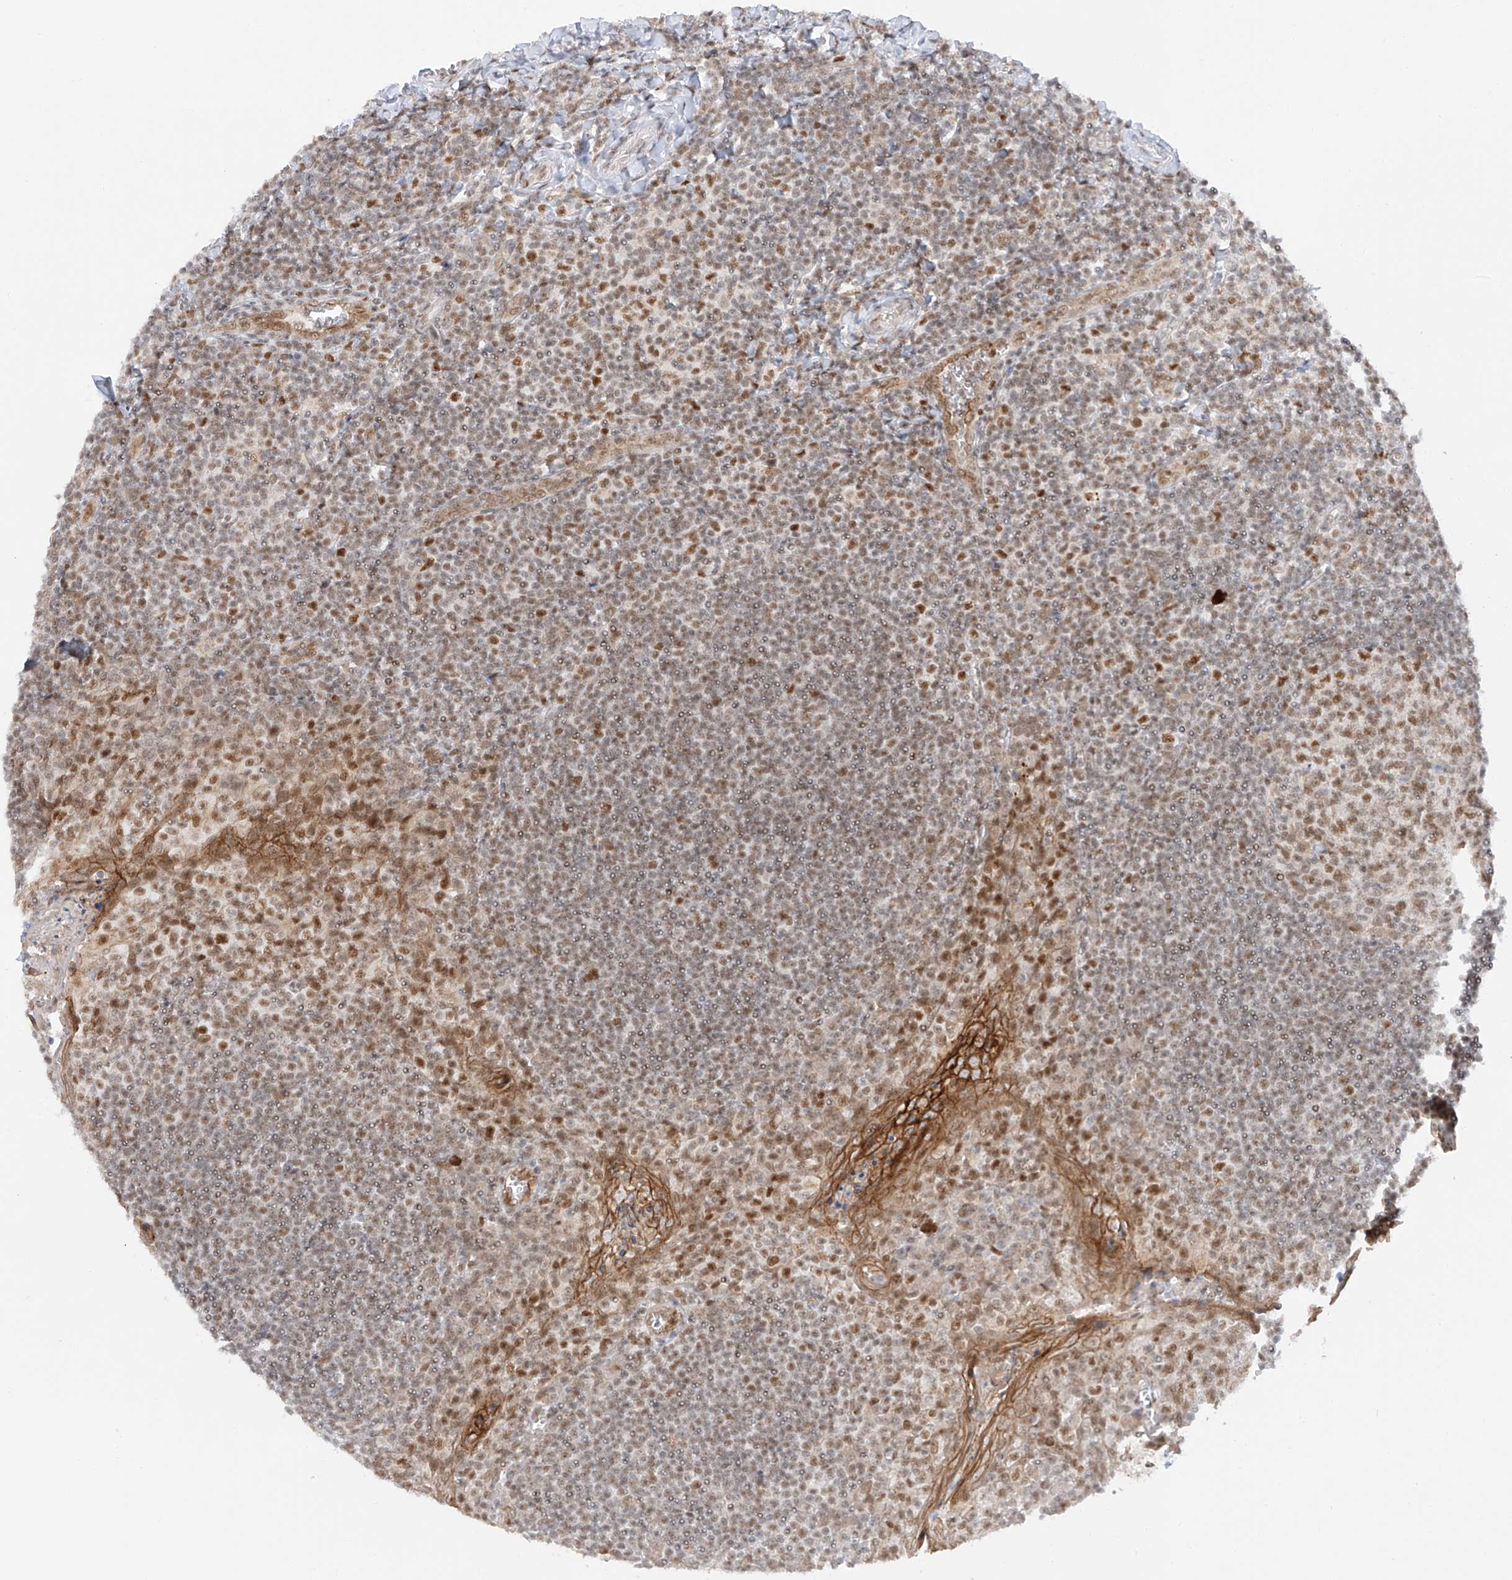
{"staining": {"intensity": "moderate", "quantity": ">75%", "location": "nuclear"}, "tissue": "tonsil", "cell_type": "Germinal center cells", "image_type": "normal", "snomed": [{"axis": "morphology", "description": "Normal tissue, NOS"}, {"axis": "topography", "description": "Tonsil"}], "caption": "Immunohistochemistry (IHC) of normal human tonsil displays medium levels of moderate nuclear staining in about >75% of germinal center cells.", "gene": "POGK", "patient": {"sex": "male", "age": 27}}